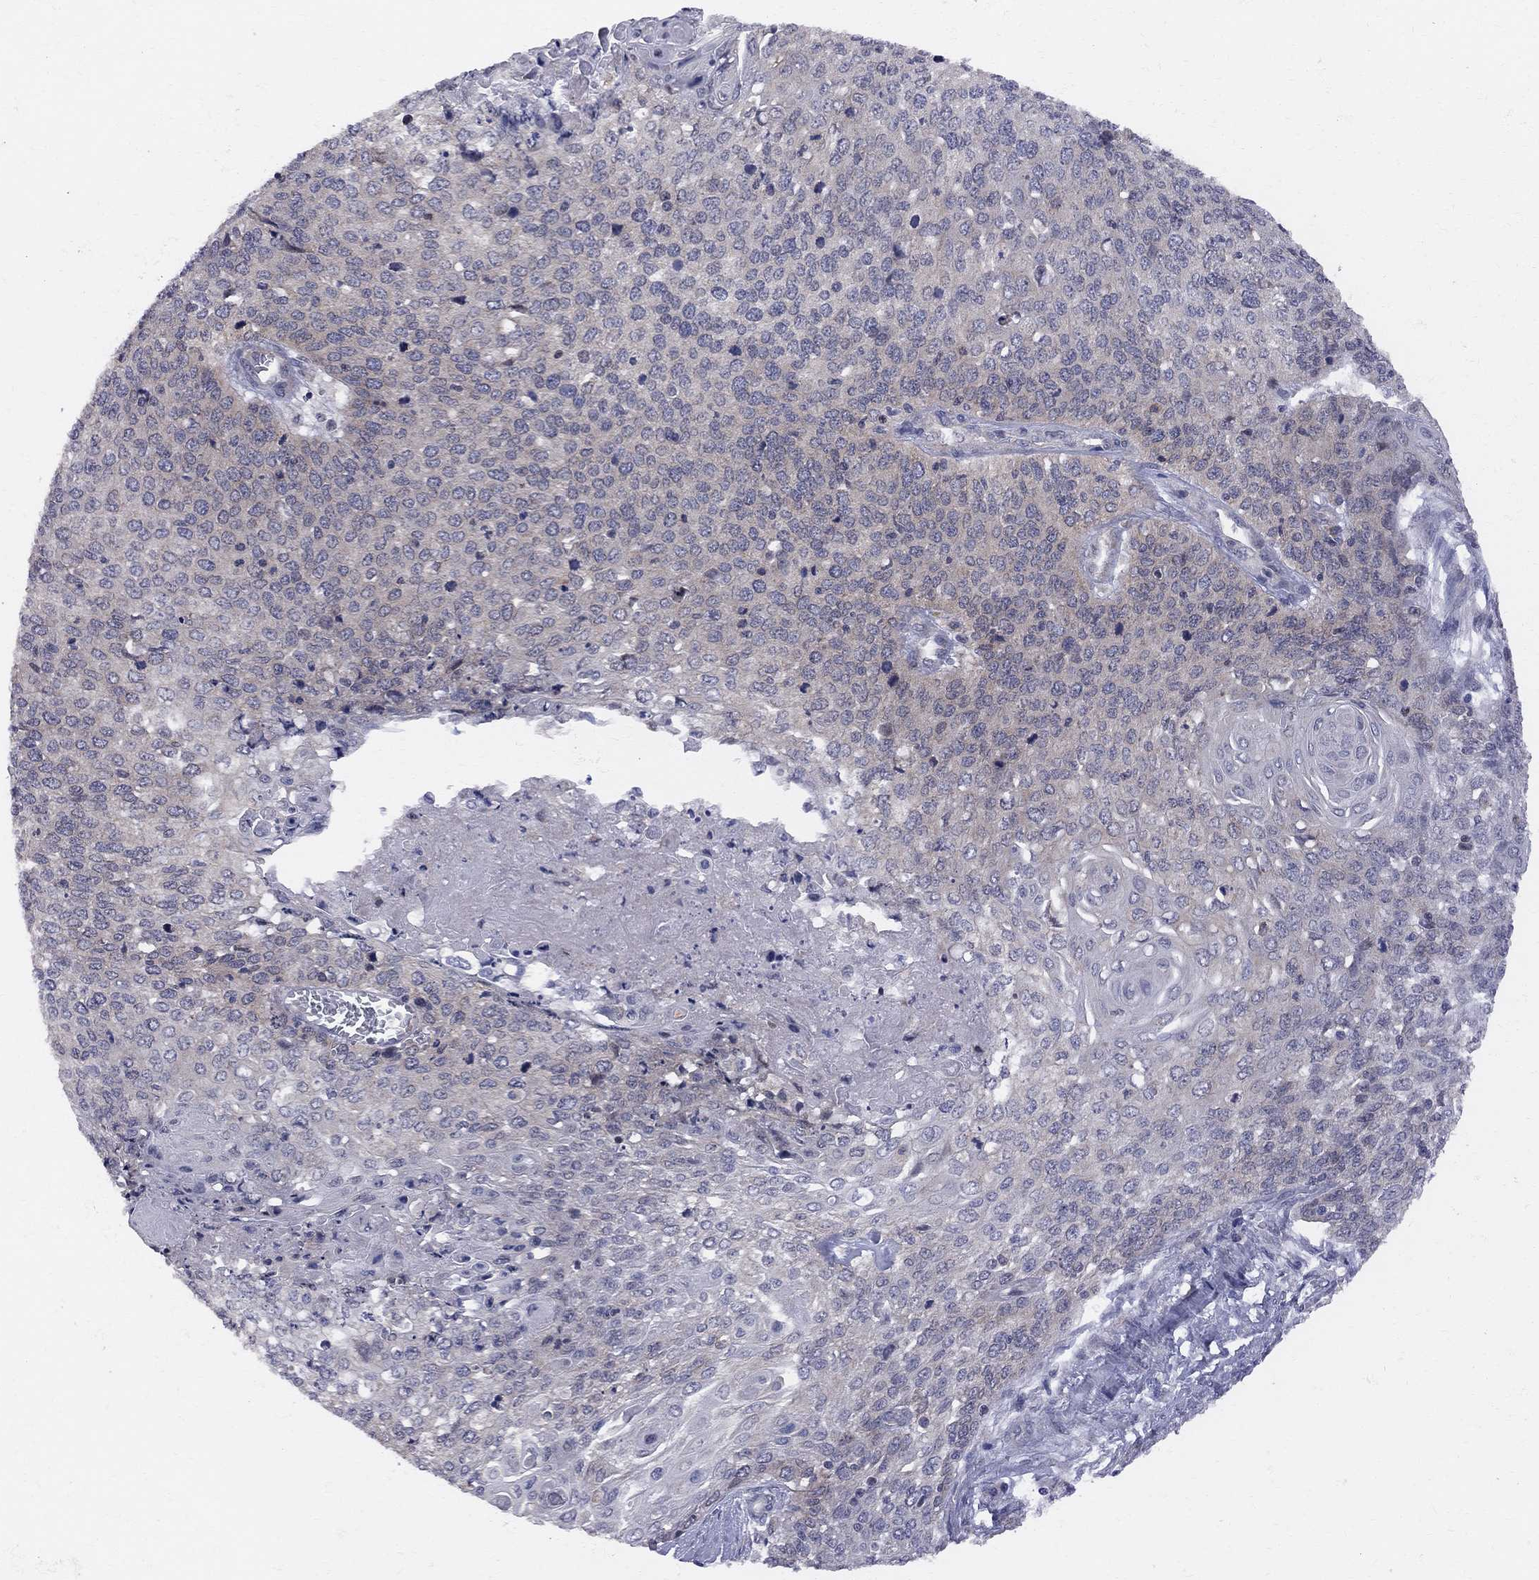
{"staining": {"intensity": "weak", "quantity": "<25%", "location": "cytoplasmic/membranous"}, "tissue": "cervical cancer", "cell_type": "Tumor cells", "image_type": "cancer", "snomed": [{"axis": "morphology", "description": "Squamous cell carcinoma, NOS"}, {"axis": "topography", "description": "Cervix"}], "caption": "Human cervical cancer stained for a protein using immunohistochemistry (IHC) exhibits no positivity in tumor cells.", "gene": "CNOT11", "patient": {"sex": "female", "age": 39}}